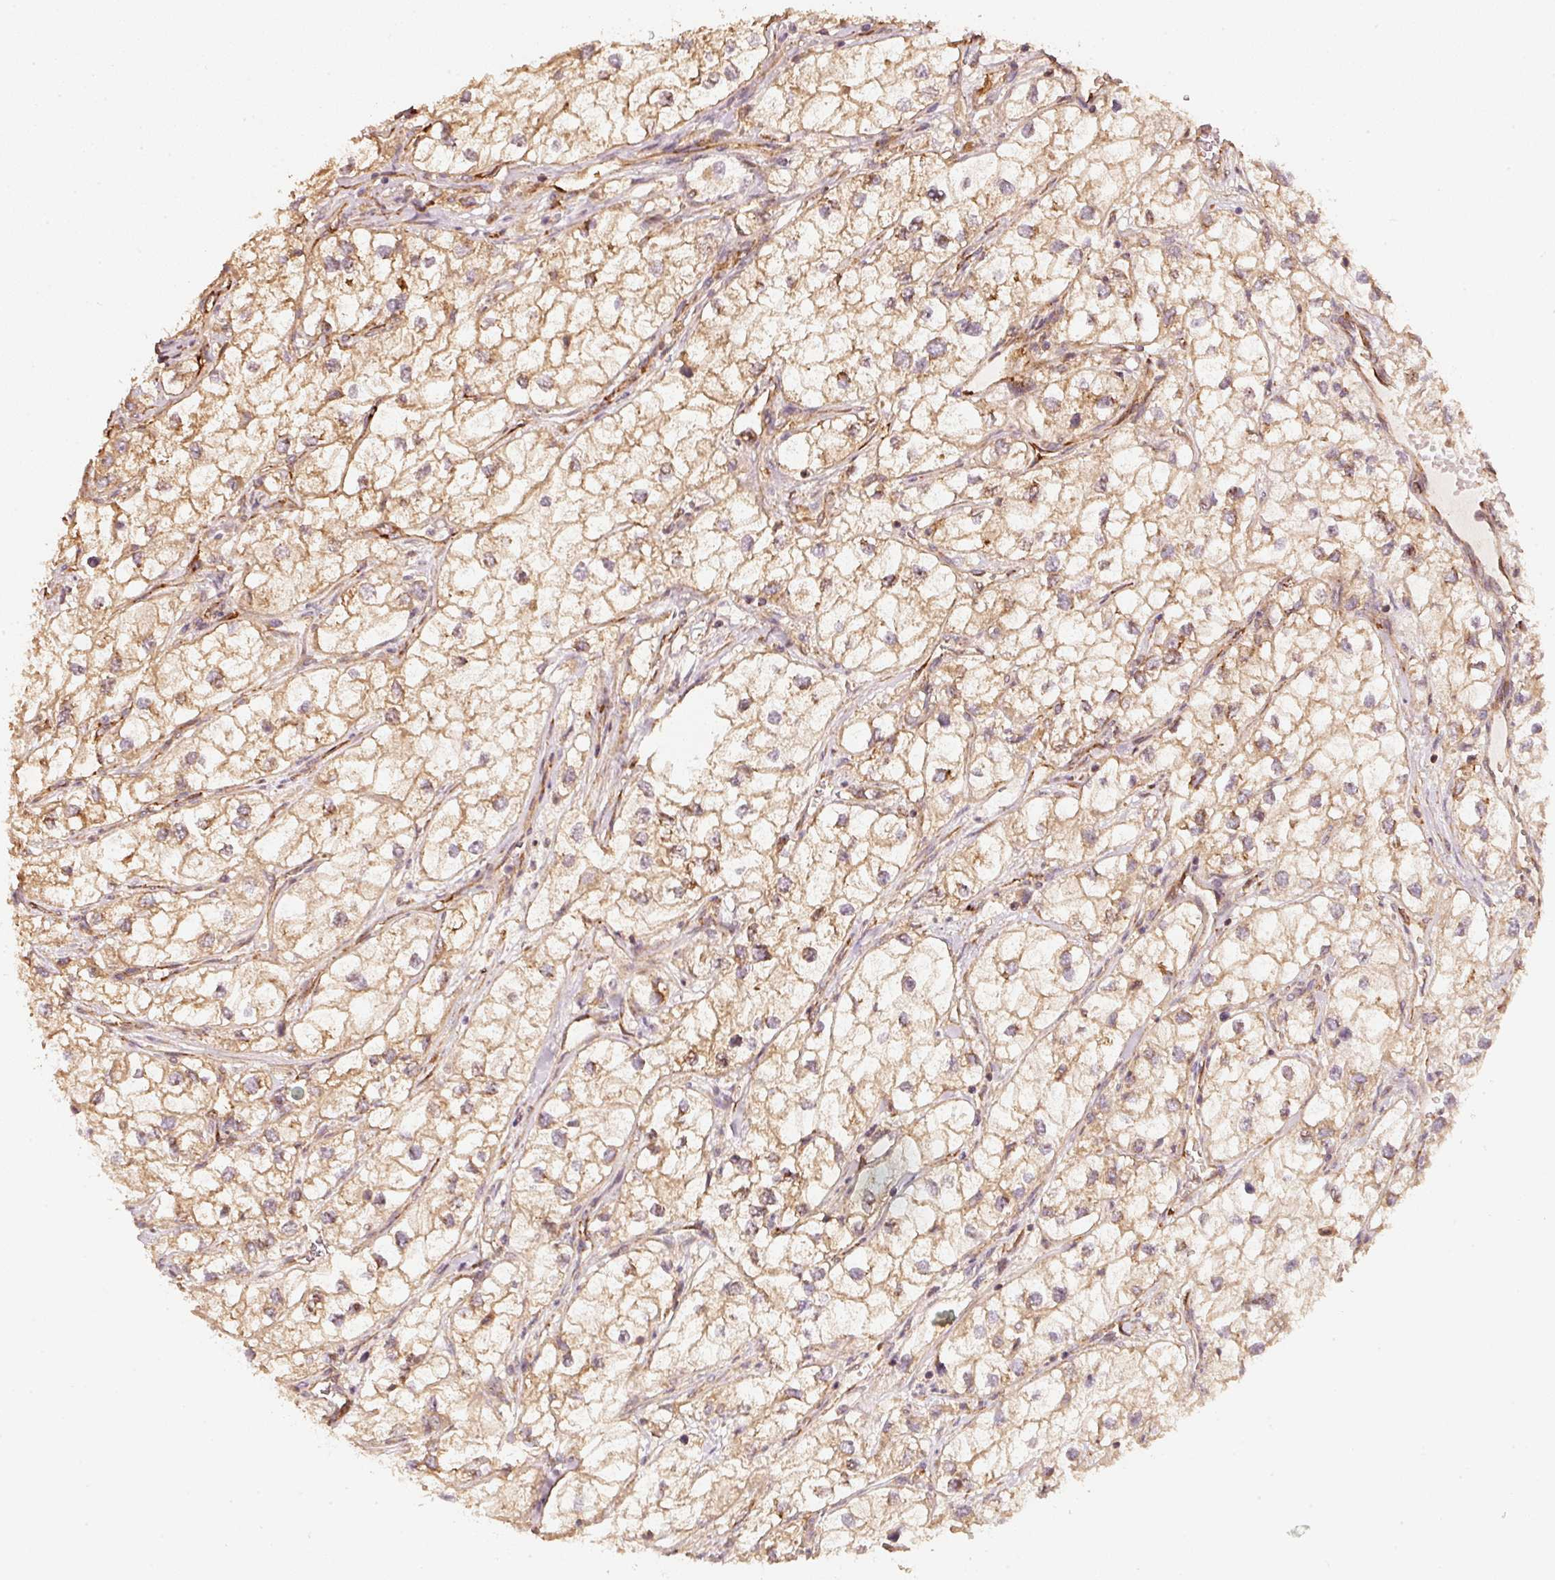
{"staining": {"intensity": "moderate", "quantity": ">75%", "location": "cytoplasmic/membranous"}, "tissue": "renal cancer", "cell_type": "Tumor cells", "image_type": "cancer", "snomed": [{"axis": "morphology", "description": "Adenocarcinoma, NOS"}, {"axis": "topography", "description": "Kidney"}], "caption": "Adenocarcinoma (renal) stained with immunohistochemistry (IHC) displays moderate cytoplasmic/membranous staining in about >75% of tumor cells. (DAB (3,3'-diaminobenzidine) = brown stain, brightfield microscopy at high magnification).", "gene": "CEP95", "patient": {"sex": "male", "age": 59}}